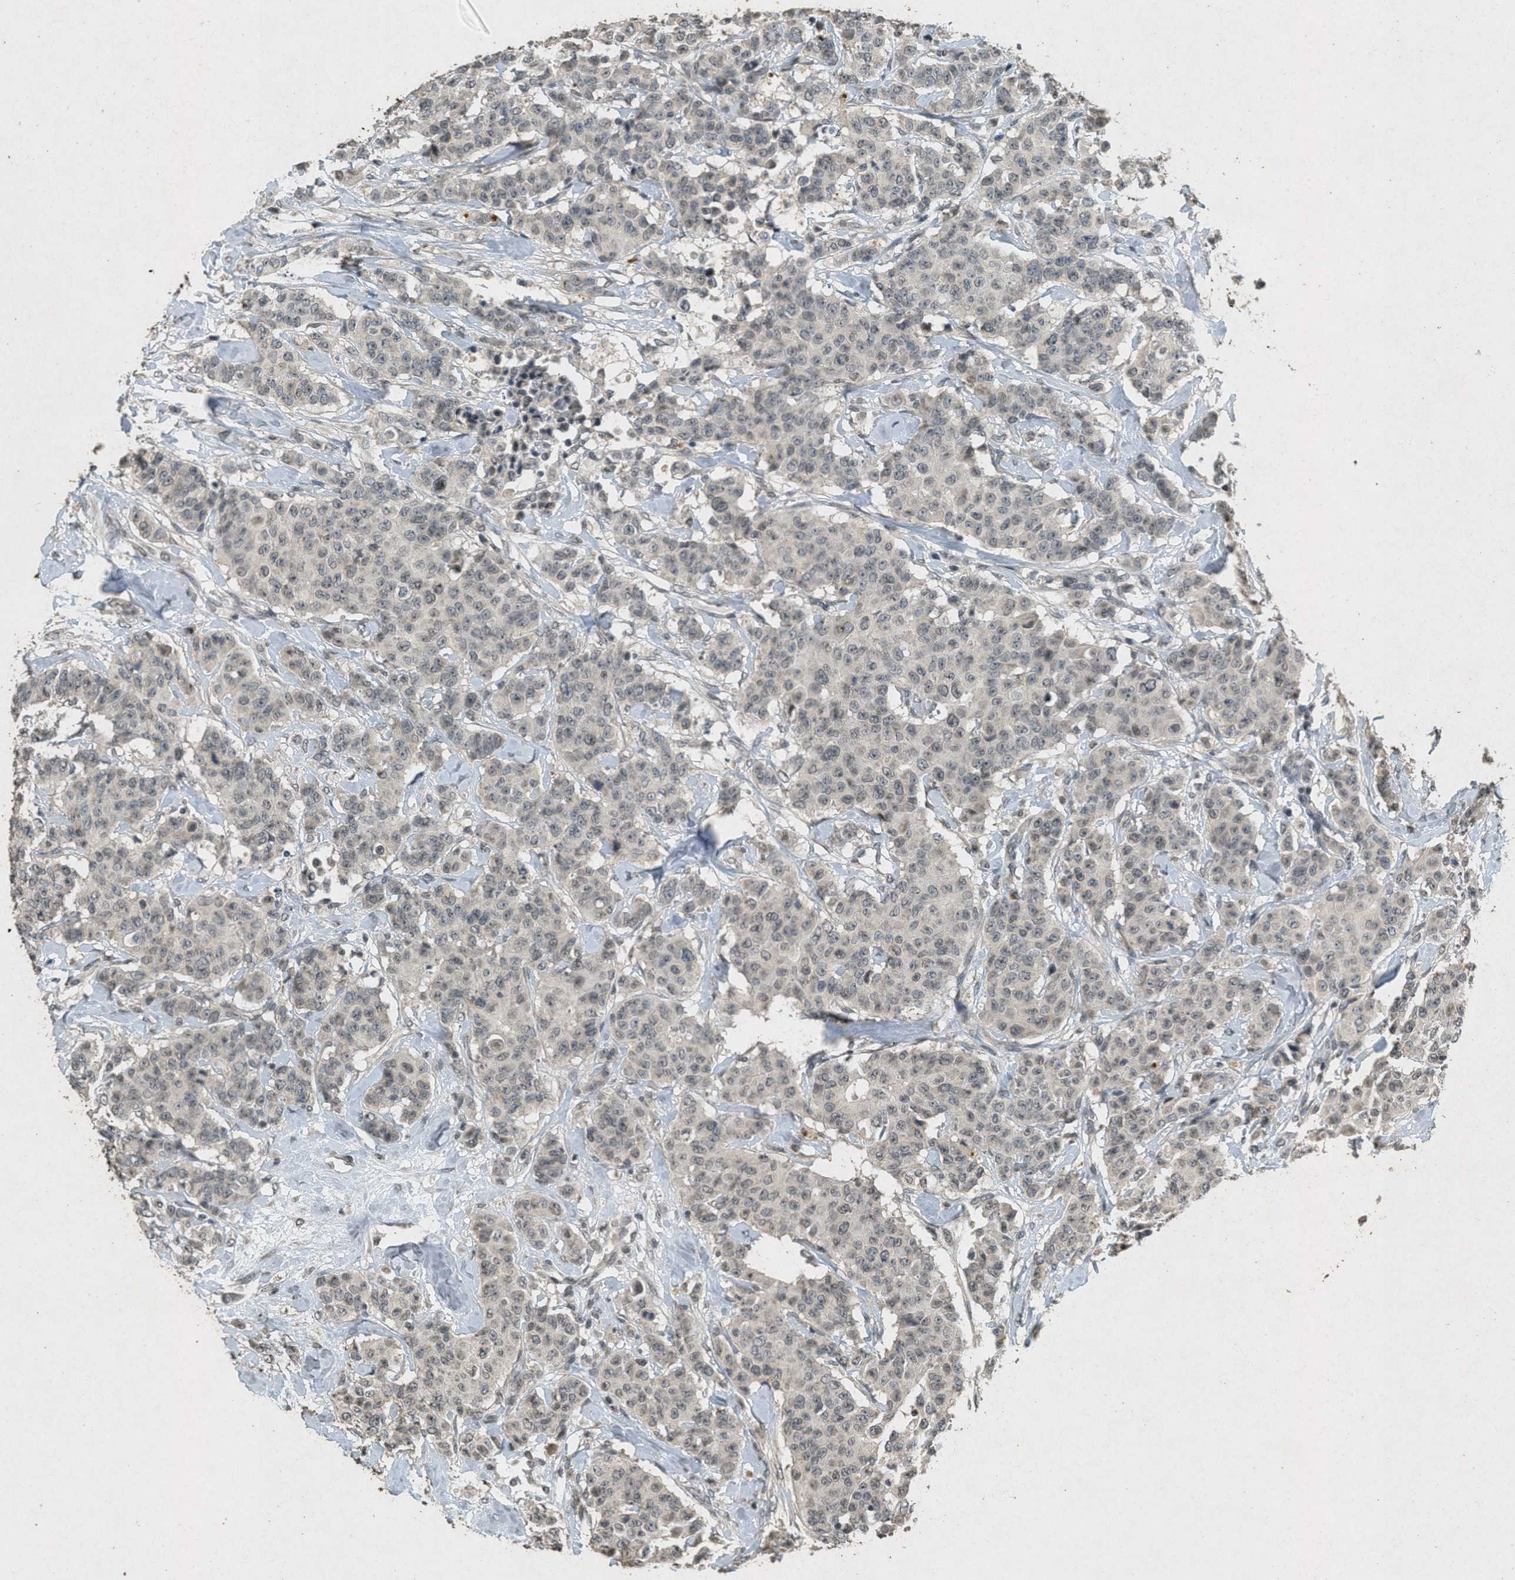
{"staining": {"intensity": "weak", "quantity": "25%-75%", "location": "cytoplasmic/membranous,nuclear"}, "tissue": "breast cancer", "cell_type": "Tumor cells", "image_type": "cancer", "snomed": [{"axis": "morphology", "description": "Normal tissue, NOS"}, {"axis": "morphology", "description": "Duct carcinoma"}, {"axis": "topography", "description": "Breast"}], "caption": "This photomicrograph demonstrates immunohistochemistry (IHC) staining of human invasive ductal carcinoma (breast), with low weak cytoplasmic/membranous and nuclear staining in about 25%-75% of tumor cells.", "gene": "ABHD6", "patient": {"sex": "female", "age": 40}}